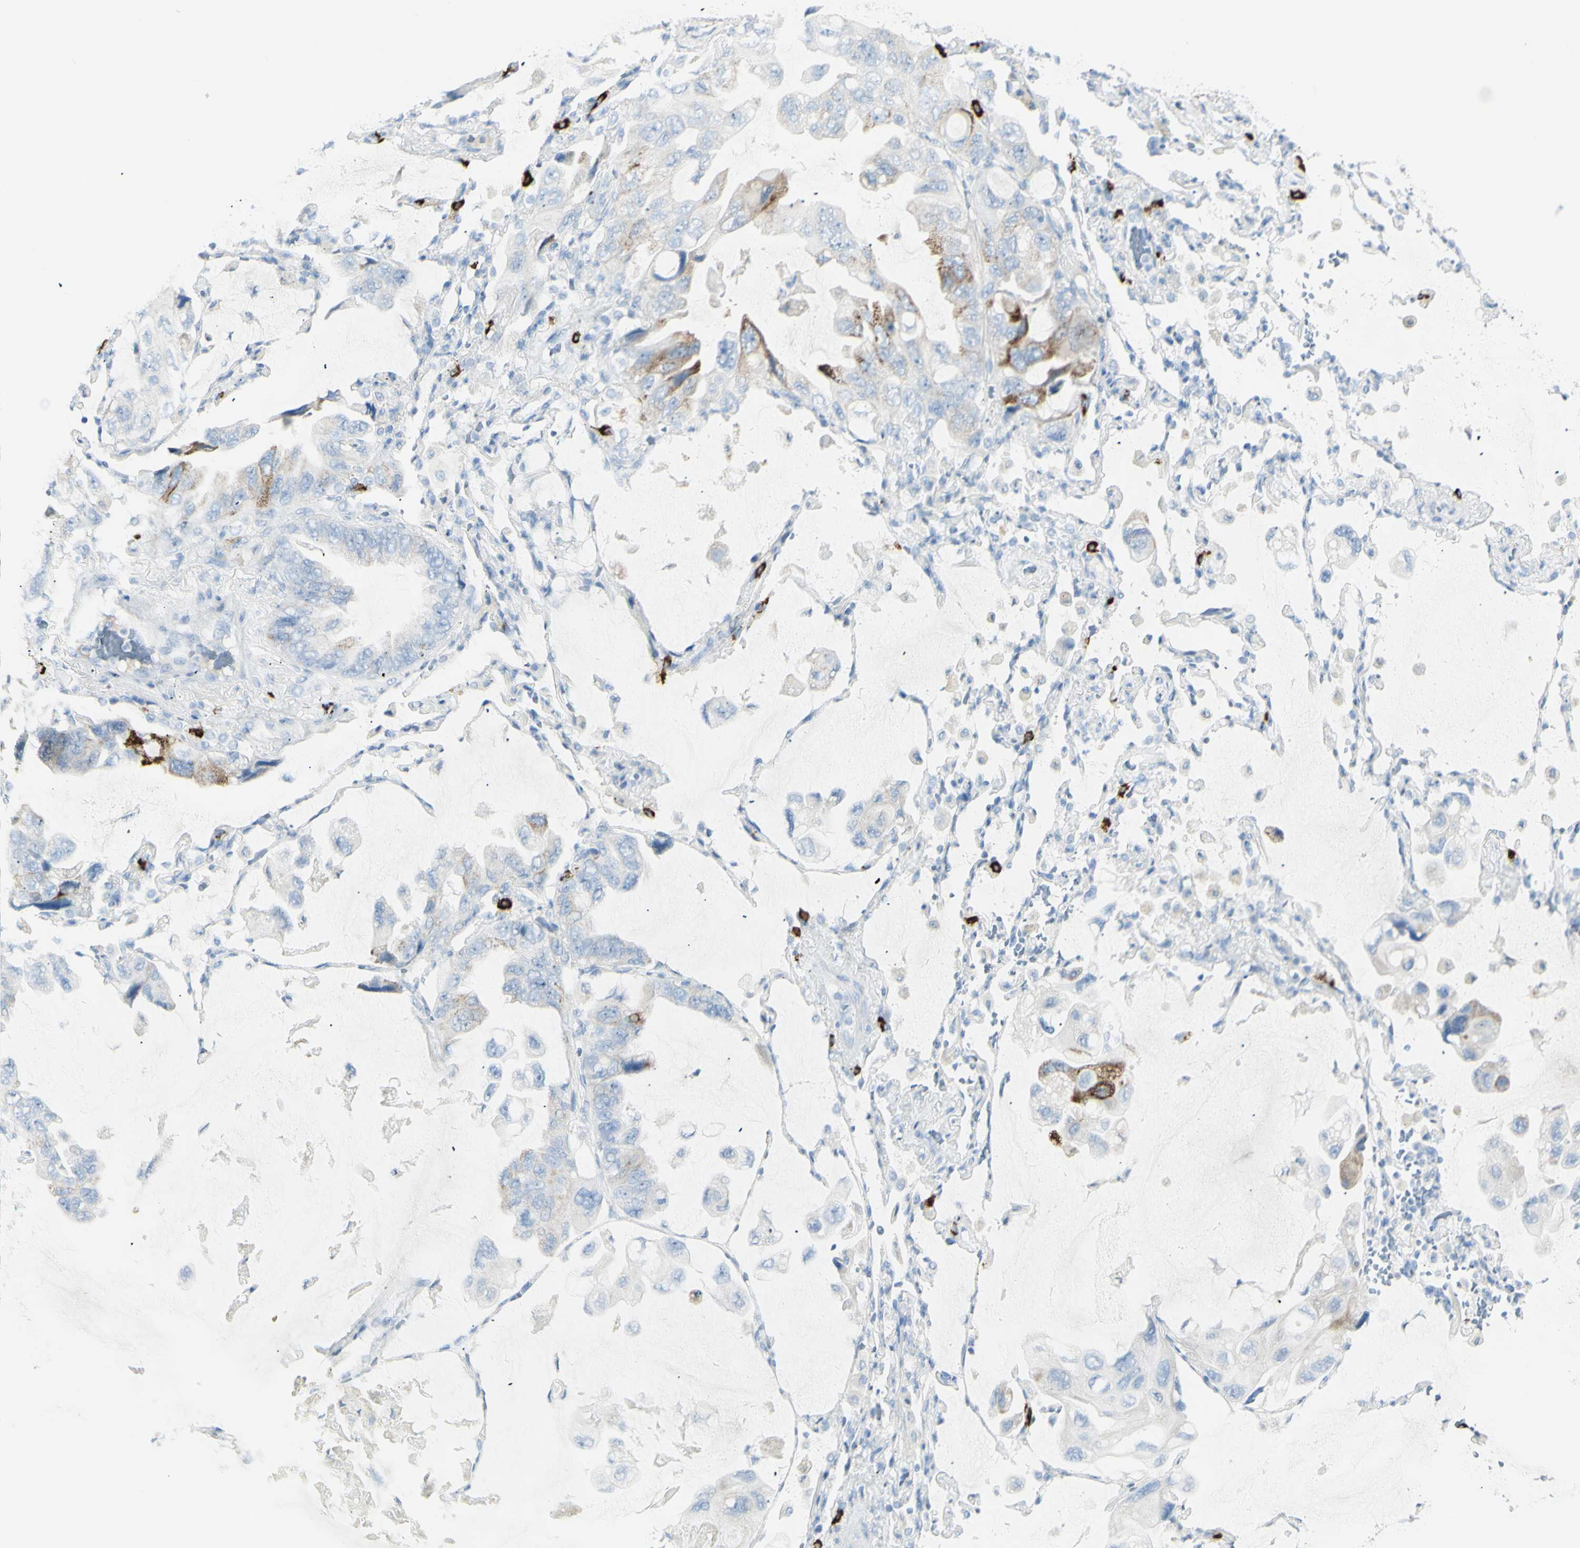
{"staining": {"intensity": "moderate", "quantity": "<25%", "location": "cytoplasmic/membranous"}, "tissue": "lung cancer", "cell_type": "Tumor cells", "image_type": "cancer", "snomed": [{"axis": "morphology", "description": "Squamous cell carcinoma, NOS"}, {"axis": "topography", "description": "Lung"}], "caption": "DAB (3,3'-diaminobenzidine) immunohistochemical staining of lung cancer displays moderate cytoplasmic/membranous protein staining in about <25% of tumor cells.", "gene": "LETM1", "patient": {"sex": "female", "age": 73}}